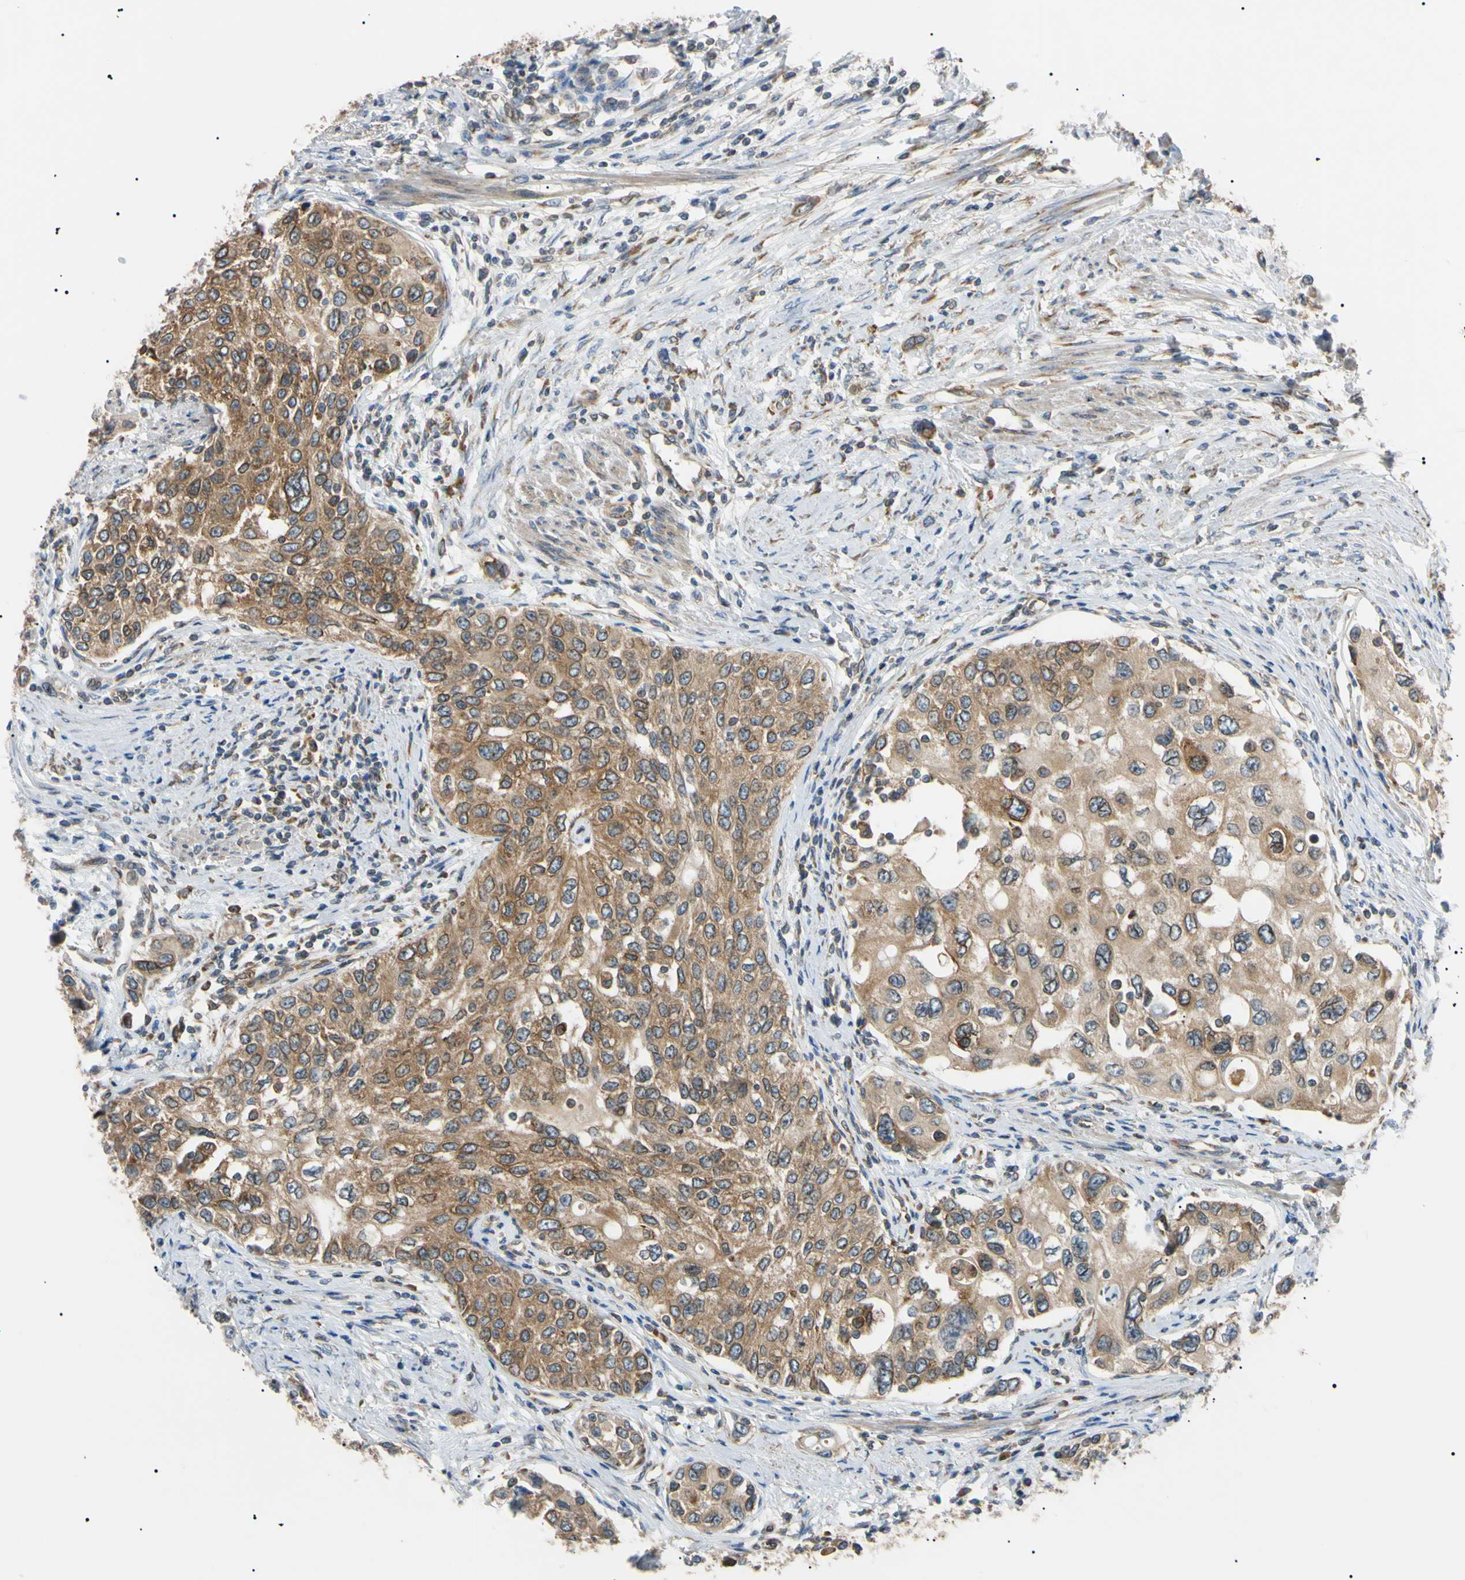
{"staining": {"intensity": "moderate", "quantity": ">75%", "location": "cytoplasmic/membranous"}, "tissue": "urothelial cancer", "cell_type": "Tumor cells", "image_type": "cancer", "snomed": [{"axis": "morphology", "description": "Urothelial carcinoma, High grade"}, {"axis": "topography", "description": "Urinary bladder"}], "caption": "Moderate cytoplasmic/membranous protein expression is seen in approximately >75% of tumor cells in urothelial cancer.", "gene": "VAPA", "patient": {"sex": "female", "age": 56}}